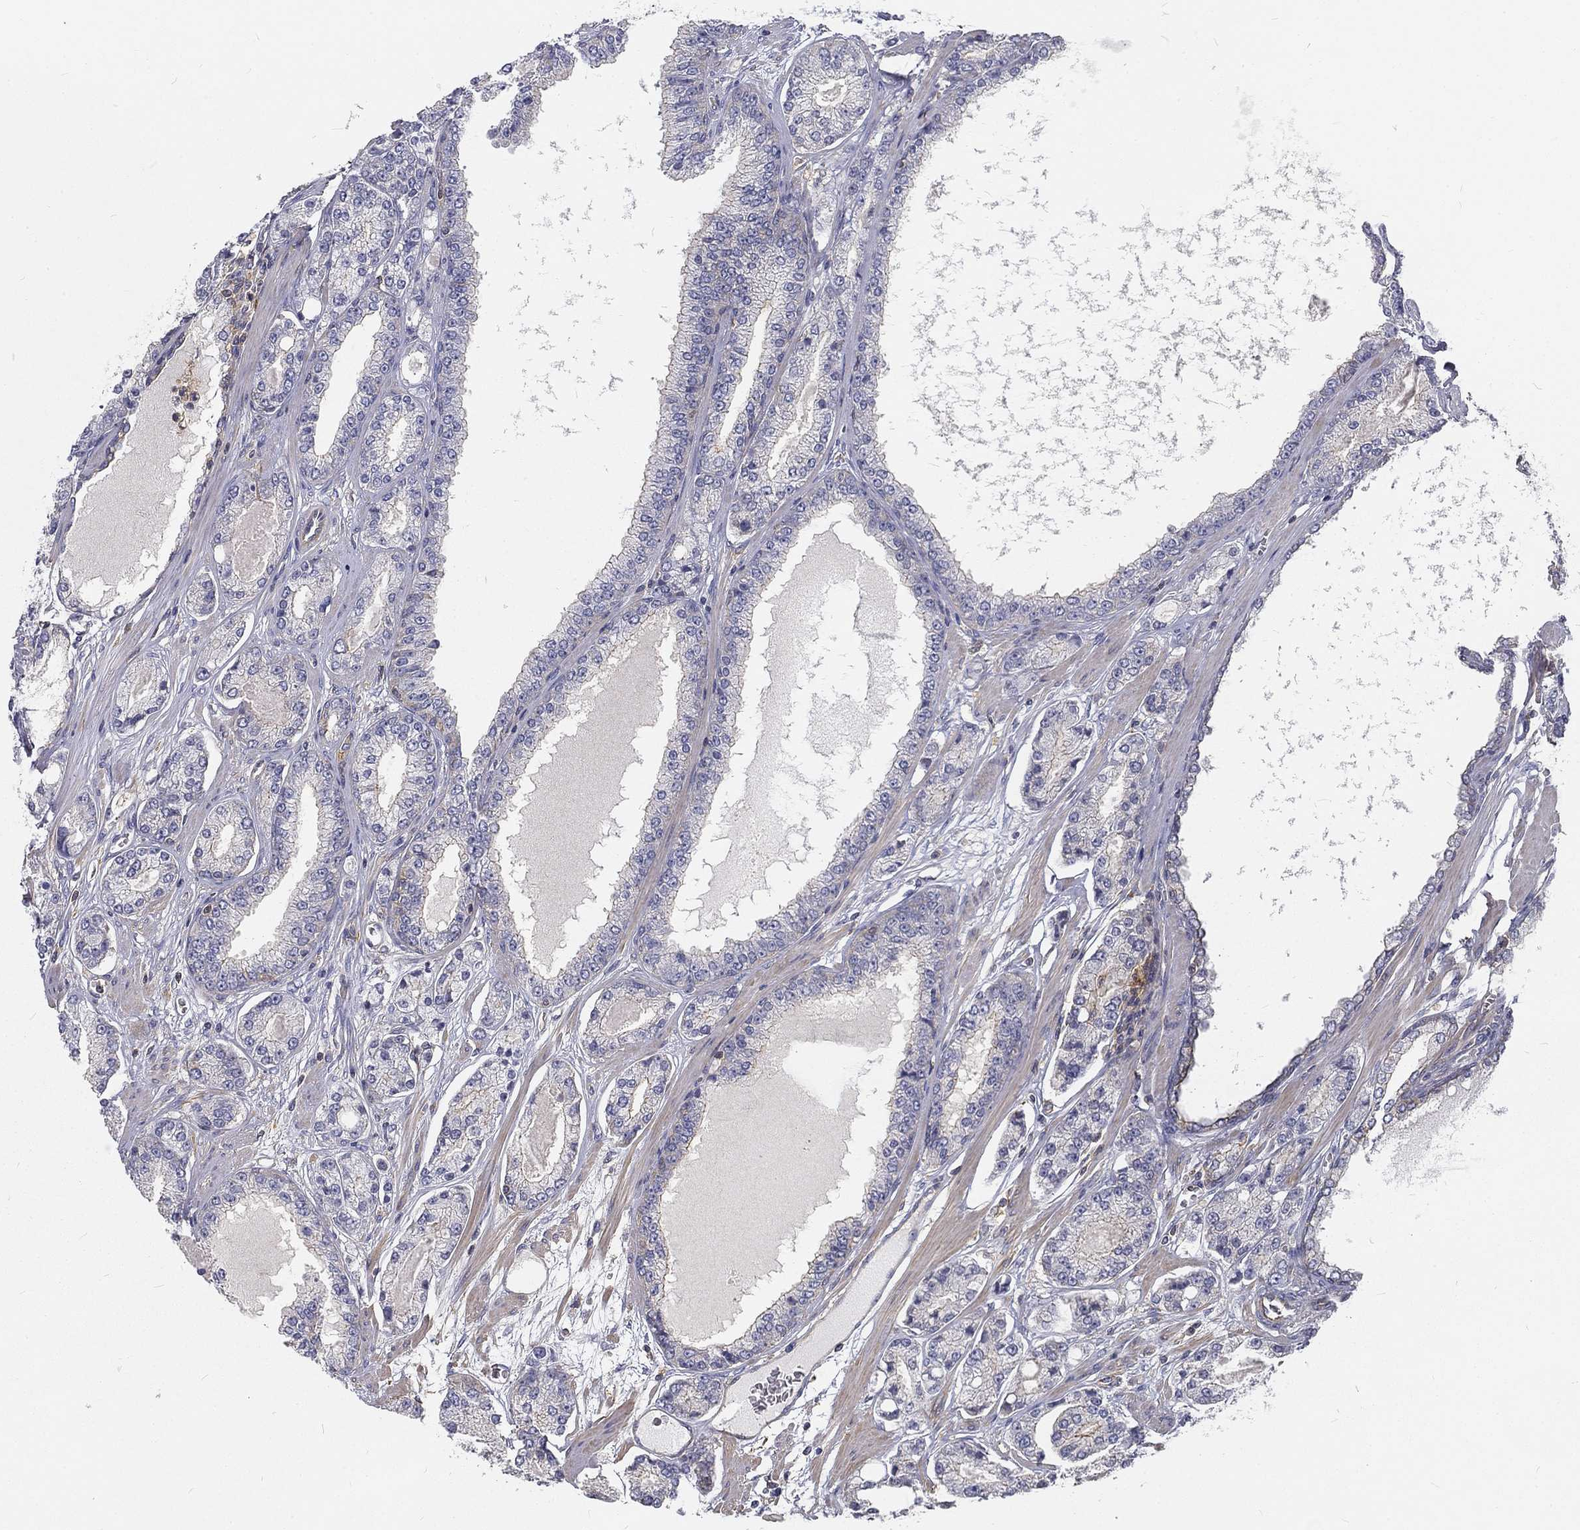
{"staining": {"intensity": "moderate", "quantity": "25%-75%", "location": "cytoplasmic/membranous"}, "tissue": "prostate cancer", "cell_type": "Tumor cells", "image_type": "cancer", "snomed": [{"axis": "morphology", "description": "Adenocarcinoma, NOS"}, {"axis": "topography", "description": "Prostate"}], "caption": "Approximately 25%-75% of tumor cells in prostate cancer (adenocarcinoma) reveal moderate cytoplasmic/membranous protein positivity as visualized by brown immunohistochemical staining.", "gene": "MTMR11", "patient": {"sex": "male", "age": 64}}